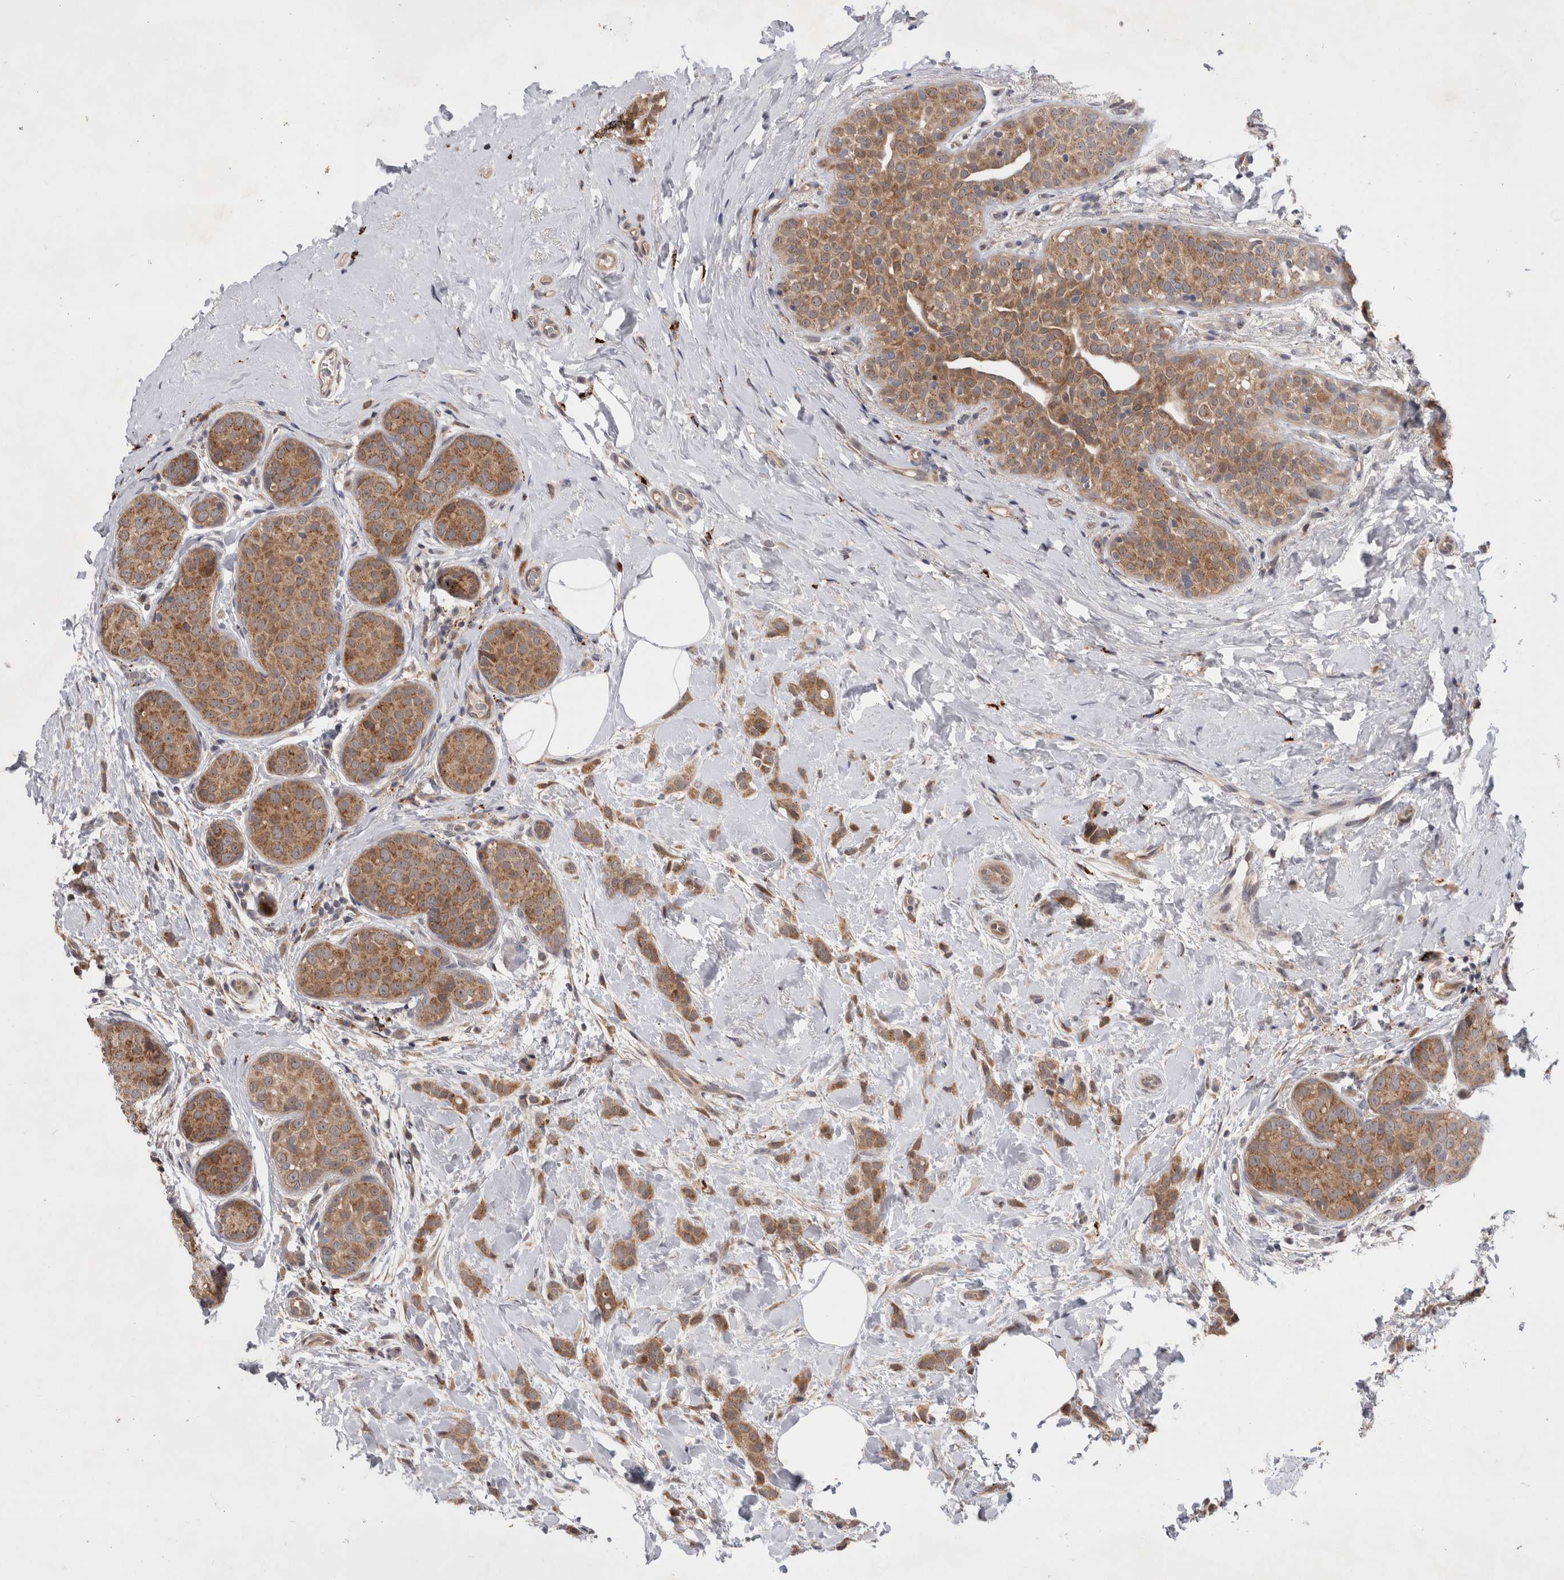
{"staining": {"intensity": "moderate", "quantity": ">75%", "location": "cytoplasmic/membranous"}, "tissue": "breast cancer", "cell_type": "Tumor cells", "image_type": "cancer", "snomed": [{"axis": "morphology", "description": "Lobular carcinoma, in situ"}, {"axis": "morphology", "description": "Lobular carcinoma"}, {"axis": "topography", "description": "Breast"}], "caption": "Immunohistochemistry (DAB) staining of human lobular carcinoma (breast) demonstrates moderate cytoplasmic/membranous protein positivity in about >75% of tumor cells.", "gene": "MRPL37", "patient": {"sex": "female", "age": 41}}